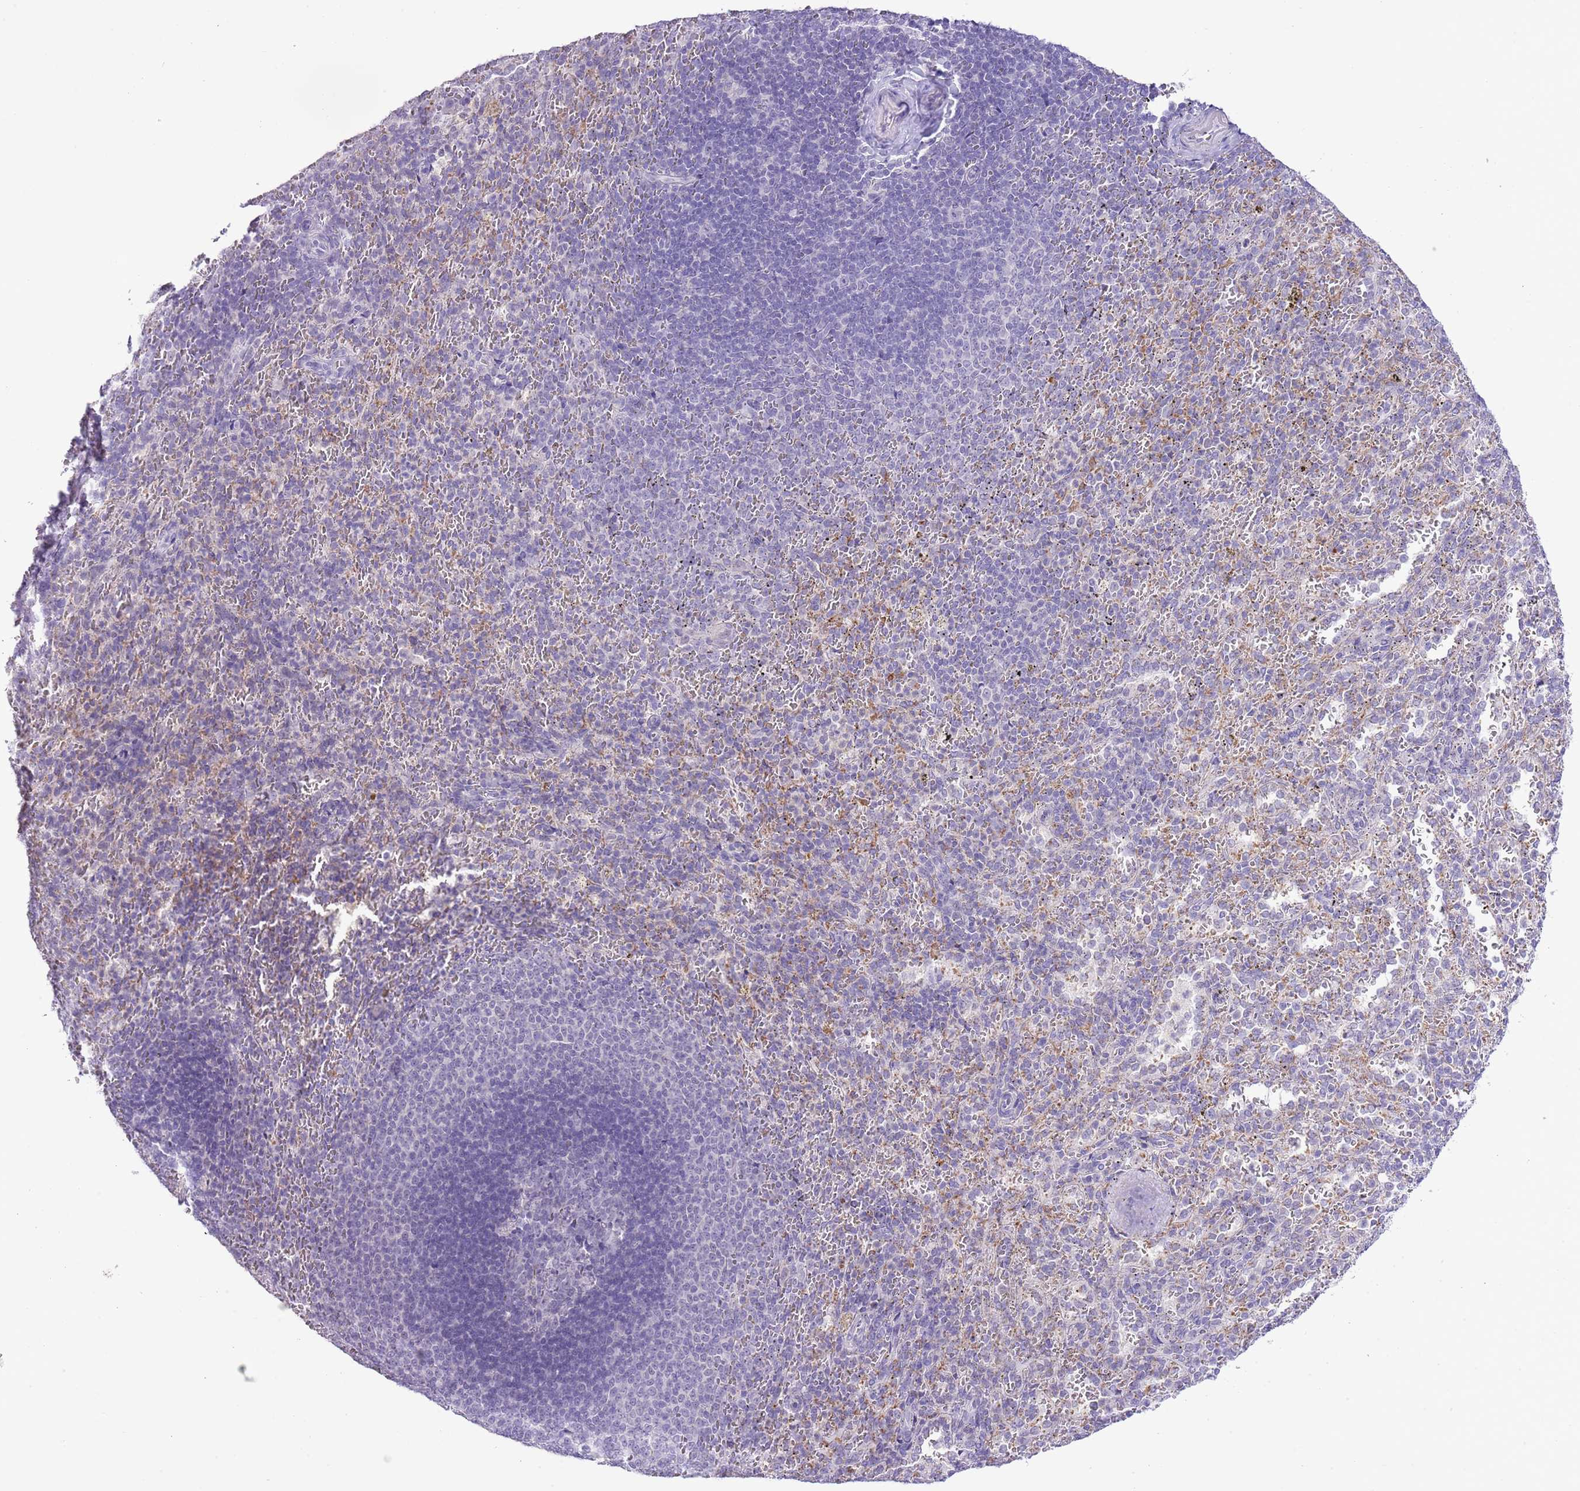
{"staining": {"intensity": "moderate", "quantity": "<25%", "location": "cytoplasmic/membranous"}, "tissue": "spleen", "cell_type": "Cells in red pulp", "image_type": "normal", "snomed": [{"axis": "morphology", "description": "Normal tissue, NOS"}, {"axis": "topography", "description": "Spleen"}], "caption": "This histopathology image exhibits normal spleen stained with immunohistochemistry (IHC) to label a protein in brown. The cytoplasmic/membranous of cells in red pulp show moderate positivity for the protein. Nuclei are counter-stained blue.", "gene": "MIDN", "patient": {"sex": "female", "age": 21}}